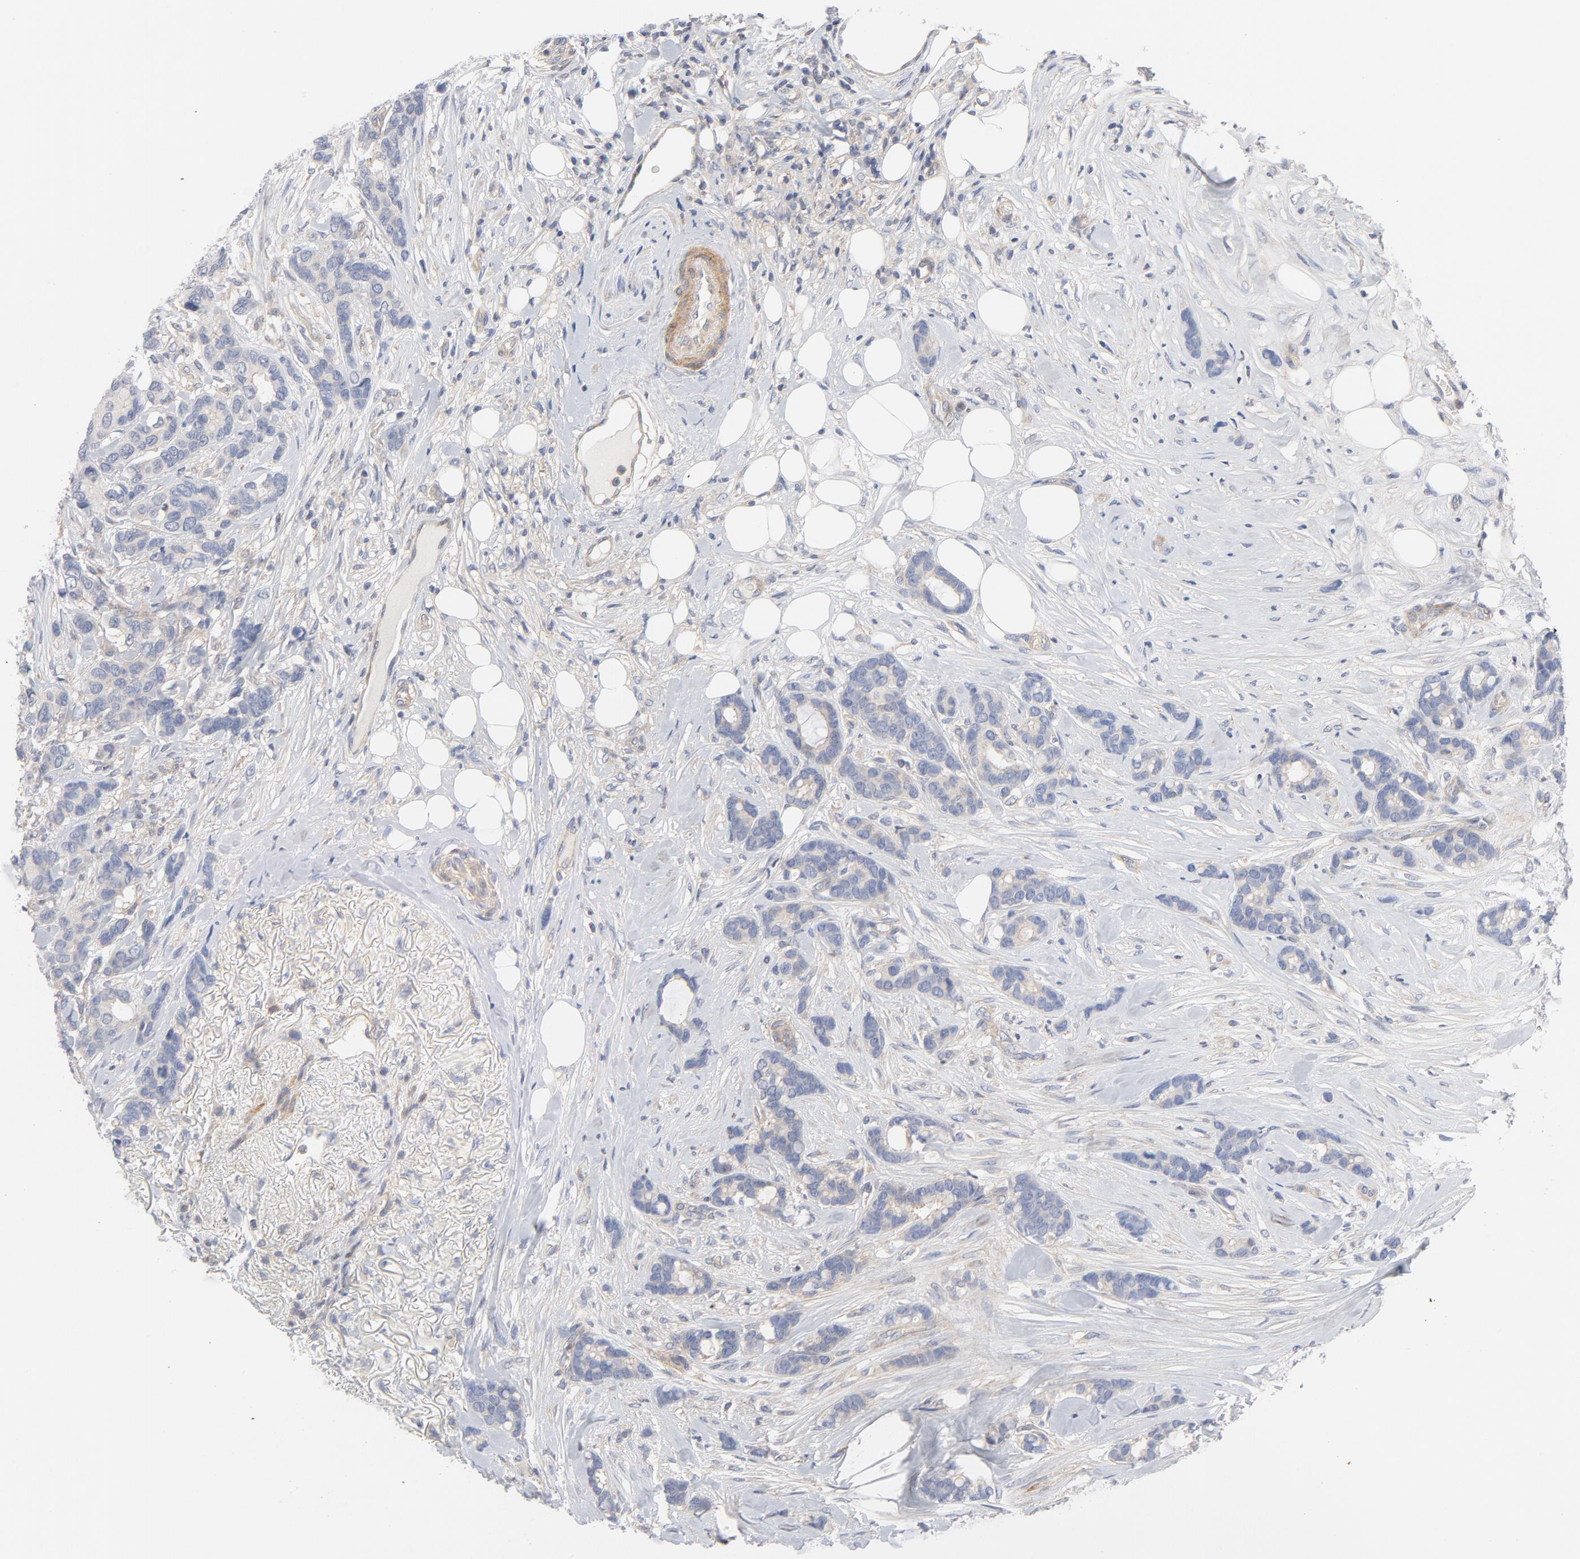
{"staining": {"intensity": "weak", "quantity": ">75%", "location": "cytoplasmic/membranous"}, "tissue": "breast cancer", "cell_type": "Tumor cells", "image_type": "cancer", "snomed": [{"axis": "morphology", "description": "Duct carcinoma"}, {"axis": "topography", "description": "Breast"}], "caption": "A histopathology image of human breast intraductal carcinoma stained for a protein demonstrates weak cytoplasmic/membranous brown staining in tumor cells.", "gene": "ROCK1", "patient": {"sex": "female", "age": 87}}